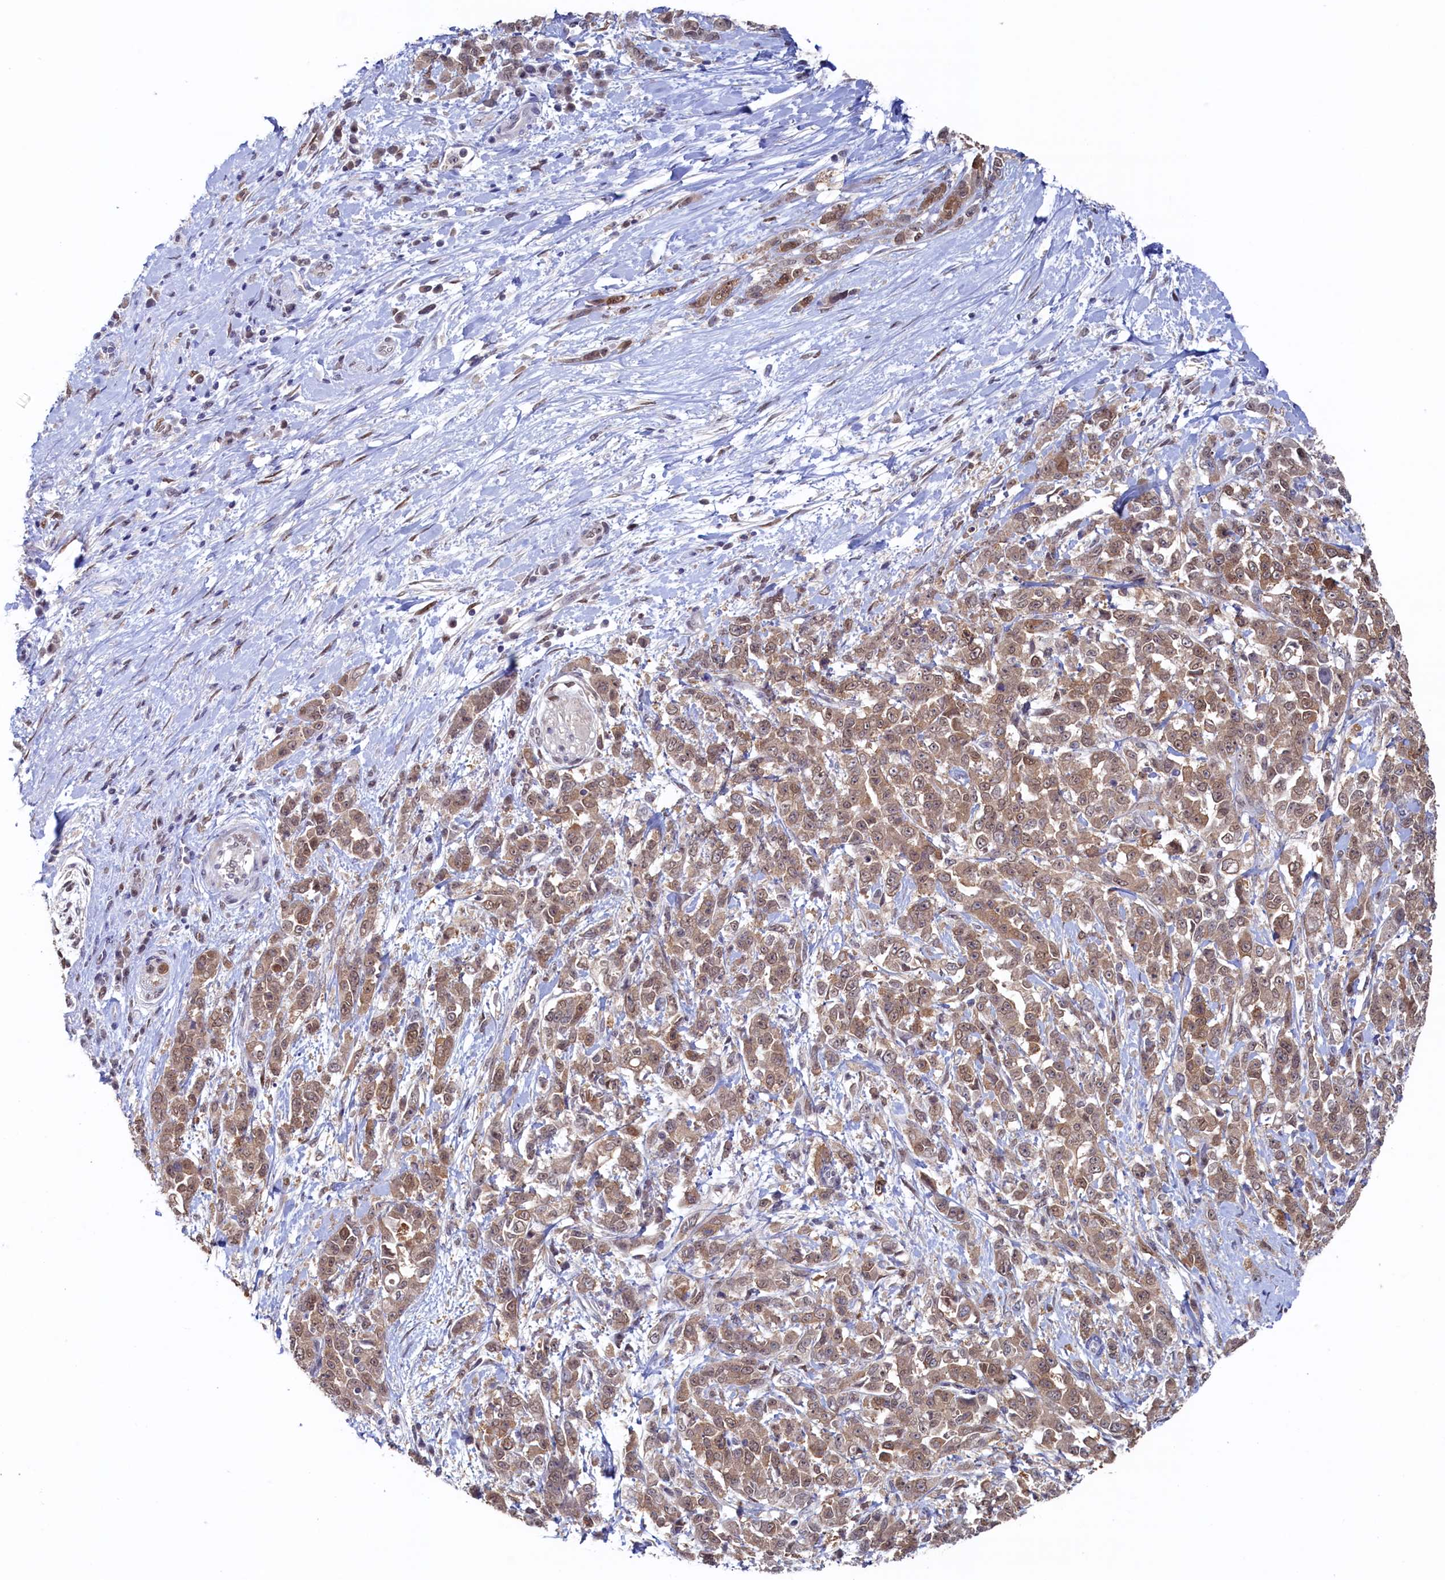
{"staining": {"intensity": "weak", "quantity": ">75%", "location": "cytoplasmic/membranous,nuclear"}, "tissue": "pancreatic cancer", "cell_type": "Tumor cells", "image_type": "cancer", "snomed": [{"axis": "morphology", "description": "Normal tissue, NOS"}, {"axis": "morphology", "description": "Adenocarcinoma, NOS"}, {"axis": "topography", "description": "Pancreas"}], "caption": "The micrograph reveals immunohistochemical staining of pancreatic adenocarcinoma. There is weak cytoplasmic/membranous and nuclear expression is seen in approximately >75% of tumor cells.", "gene": "AHCY", "patient": {"sex": "female", "age": 64}}